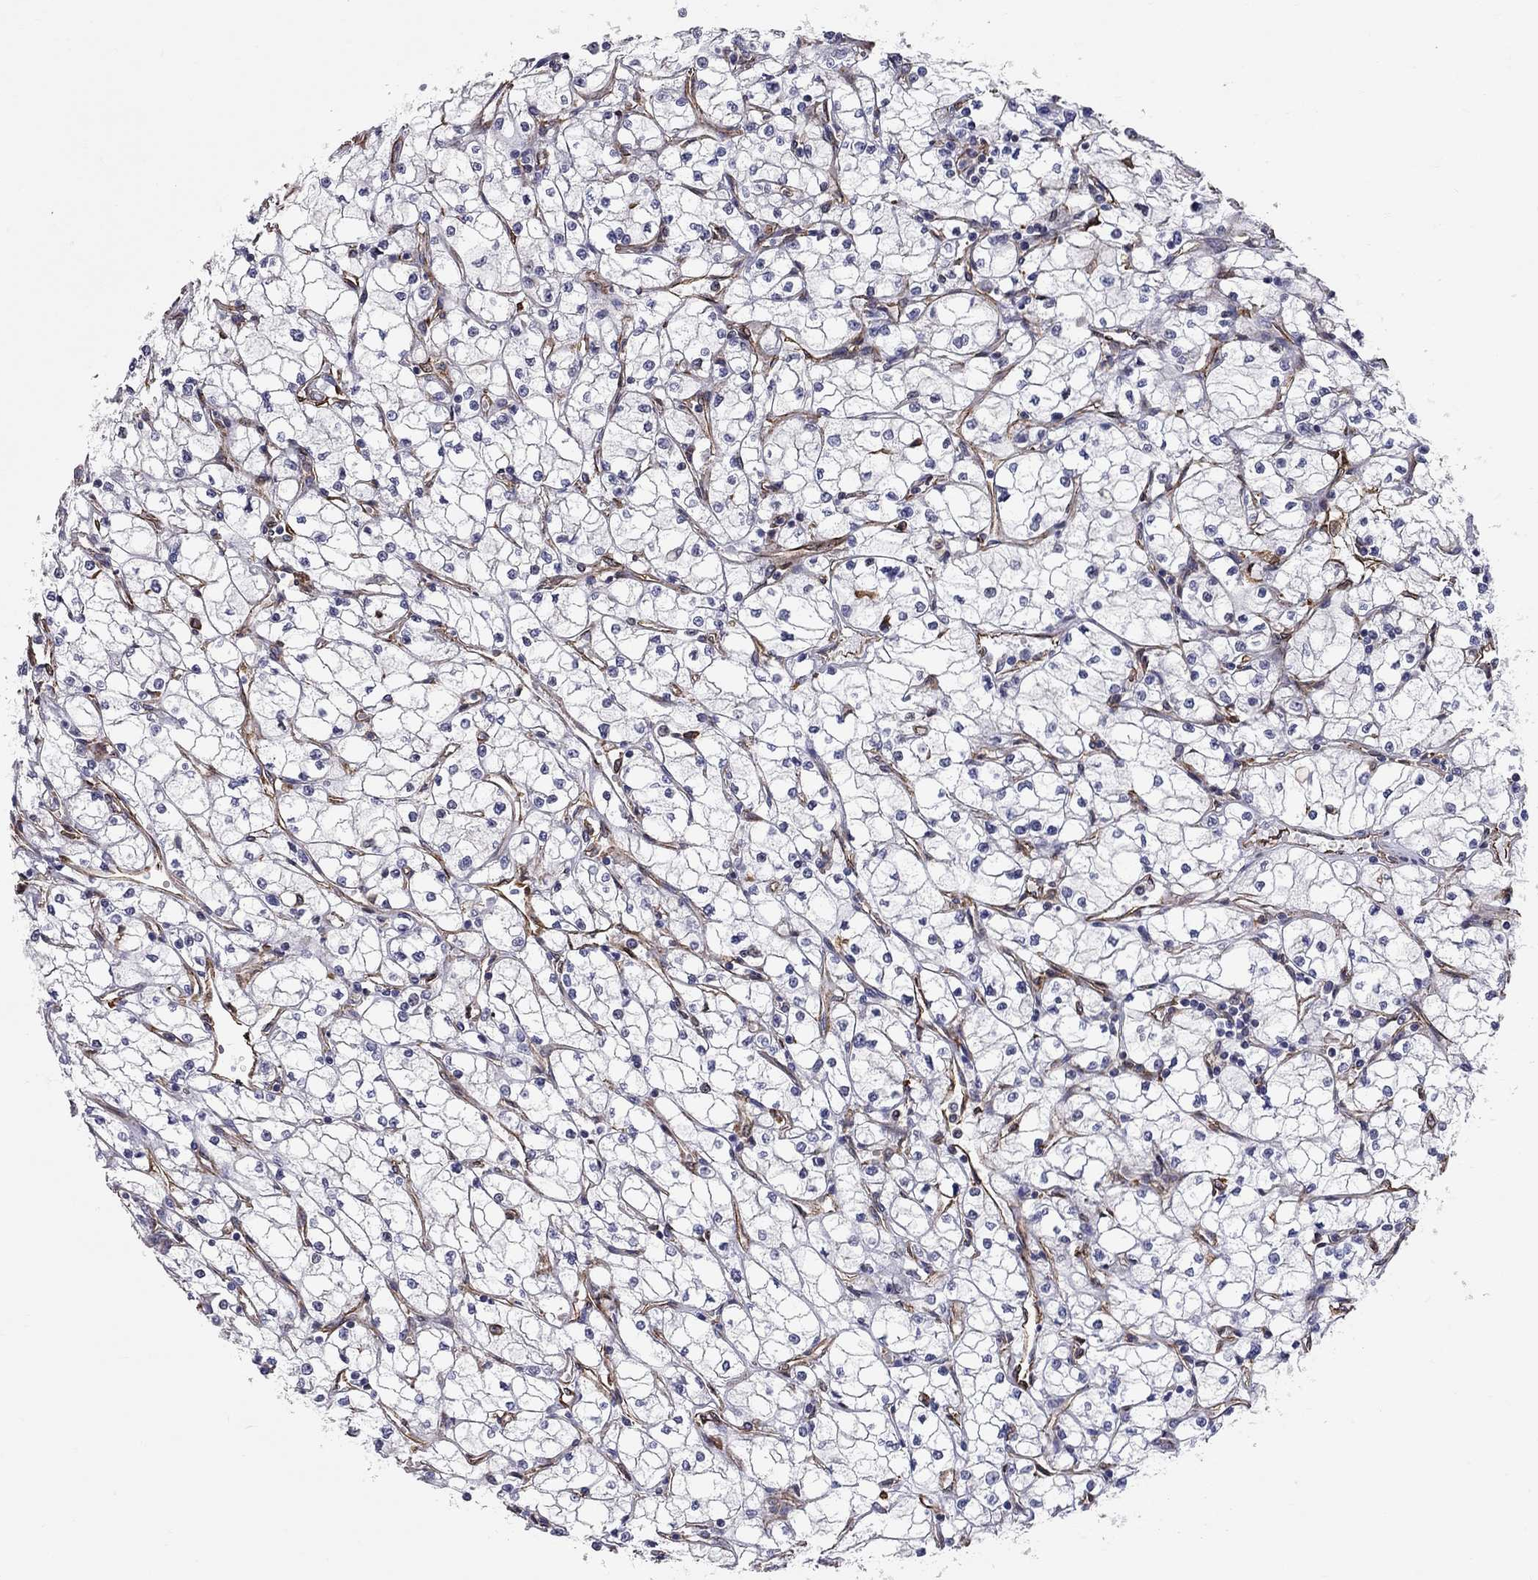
{"staining": {"intensity": "negative", "quantity": "none", "location": "none"}, "tissue": "renal cancer", "cell_type": "Tumor cells", "image_type": "cancer", "snomed": [{"axis": "morphology", "description": "Adenocarcinoma, NOS"}, {"axis": "topography", "description": "Kidney"}], "caption": "IHC photomicrograph of human renal cancer (adenocarcinoma) stained for a protein (brown), which demonstrates no positivity in tumor cells. (DAB IHC with hematoxylin counter stain).", "gene": "BICDL2", "patient": {"sex": "male", "age": 67}}